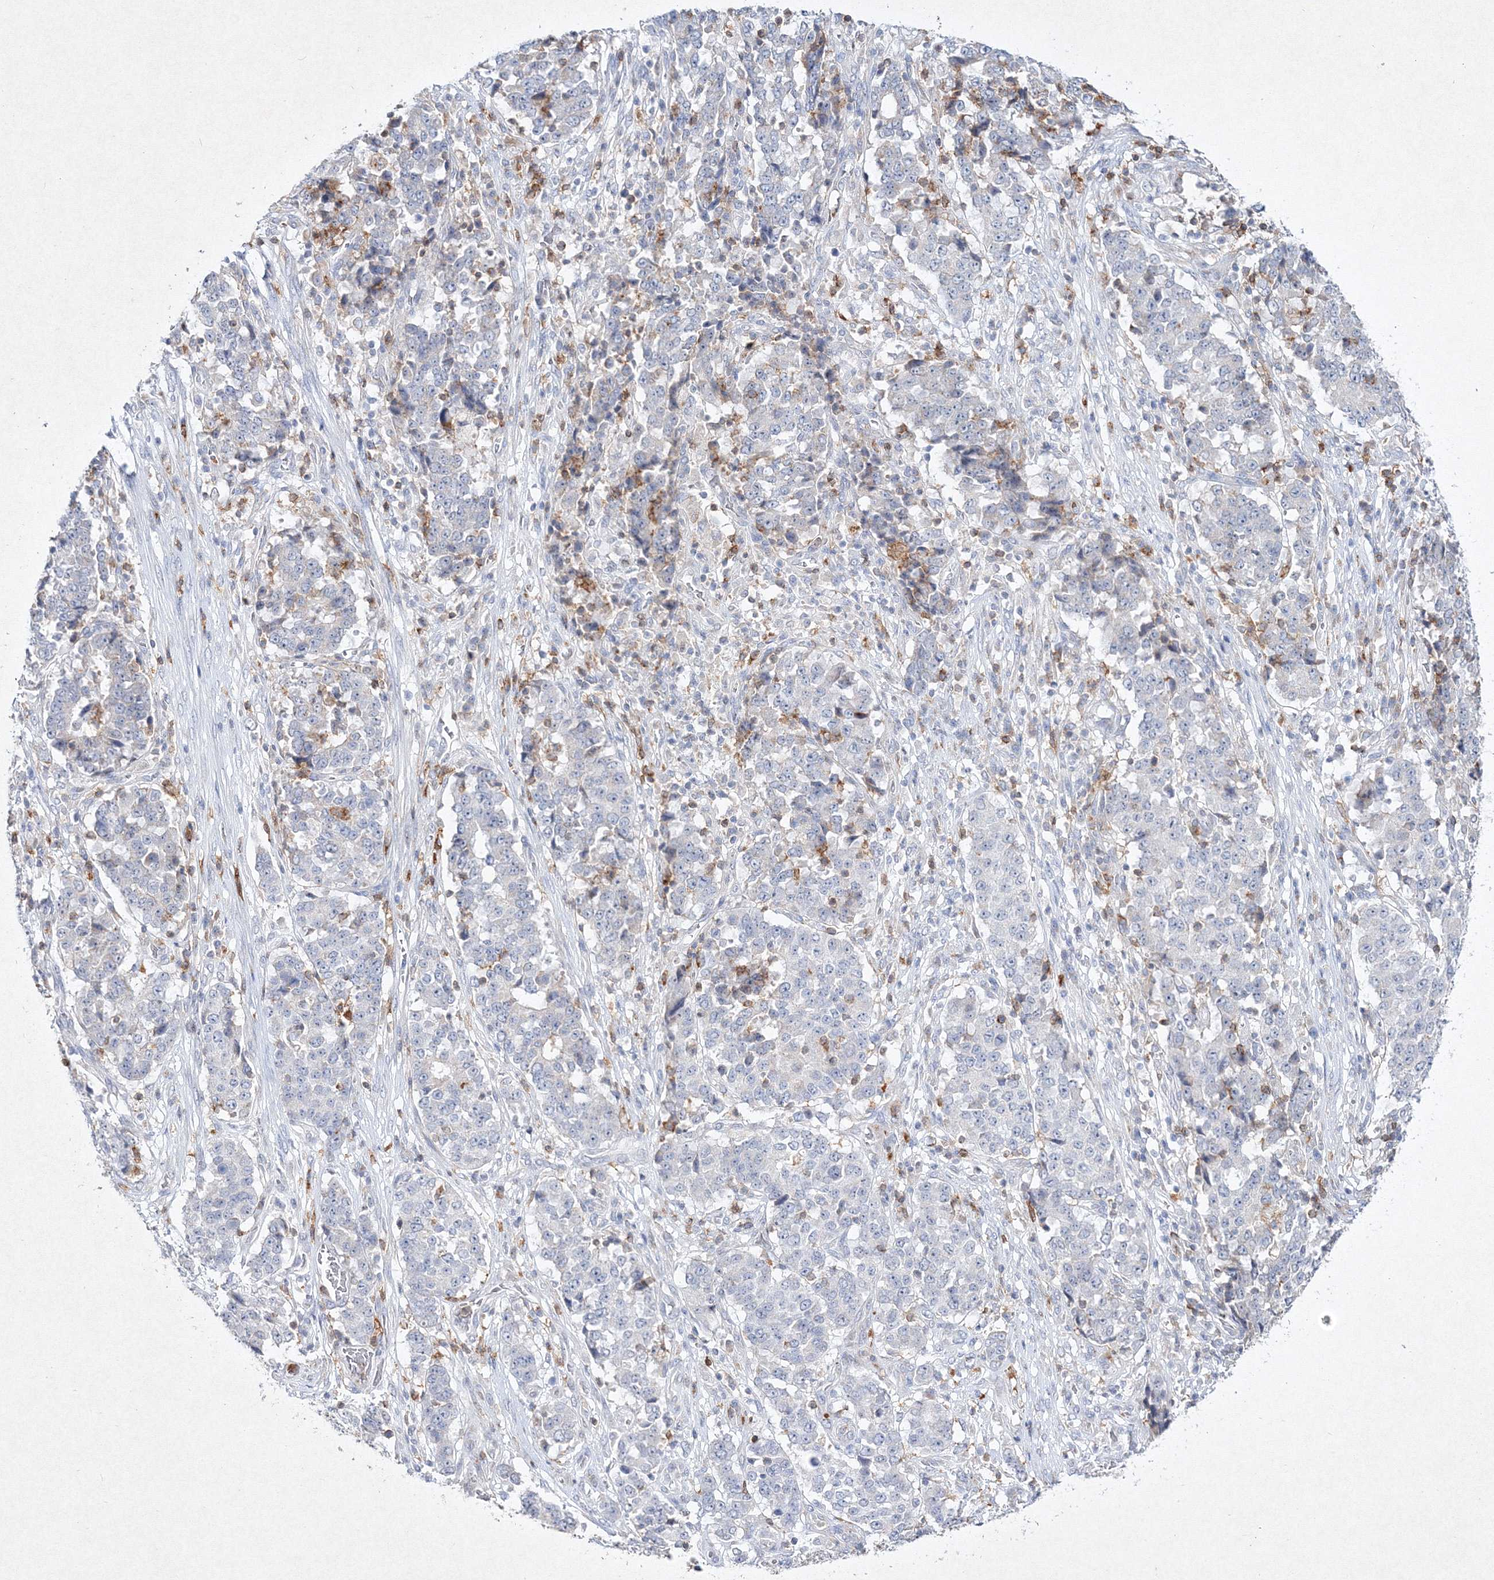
{"staining": {"intensity": "negative", "quantity": "none", "location": "none"}, "tissue": "stomach cancer", "cell_type": "Tumor cells", "image_type": "cancer", "snomed": [{"axis": "morphology", "description": "Adenocarcinoma, NOS"}, {"axis": "topography", "description": "Stomach"}], "caption": "Stomach cancer (adenocarcinoma) was stained to show a protein in brown. There is no significant staining in tumor cells.", "gene": "HCST", "patient": {"sex": "male", "age": 59}}